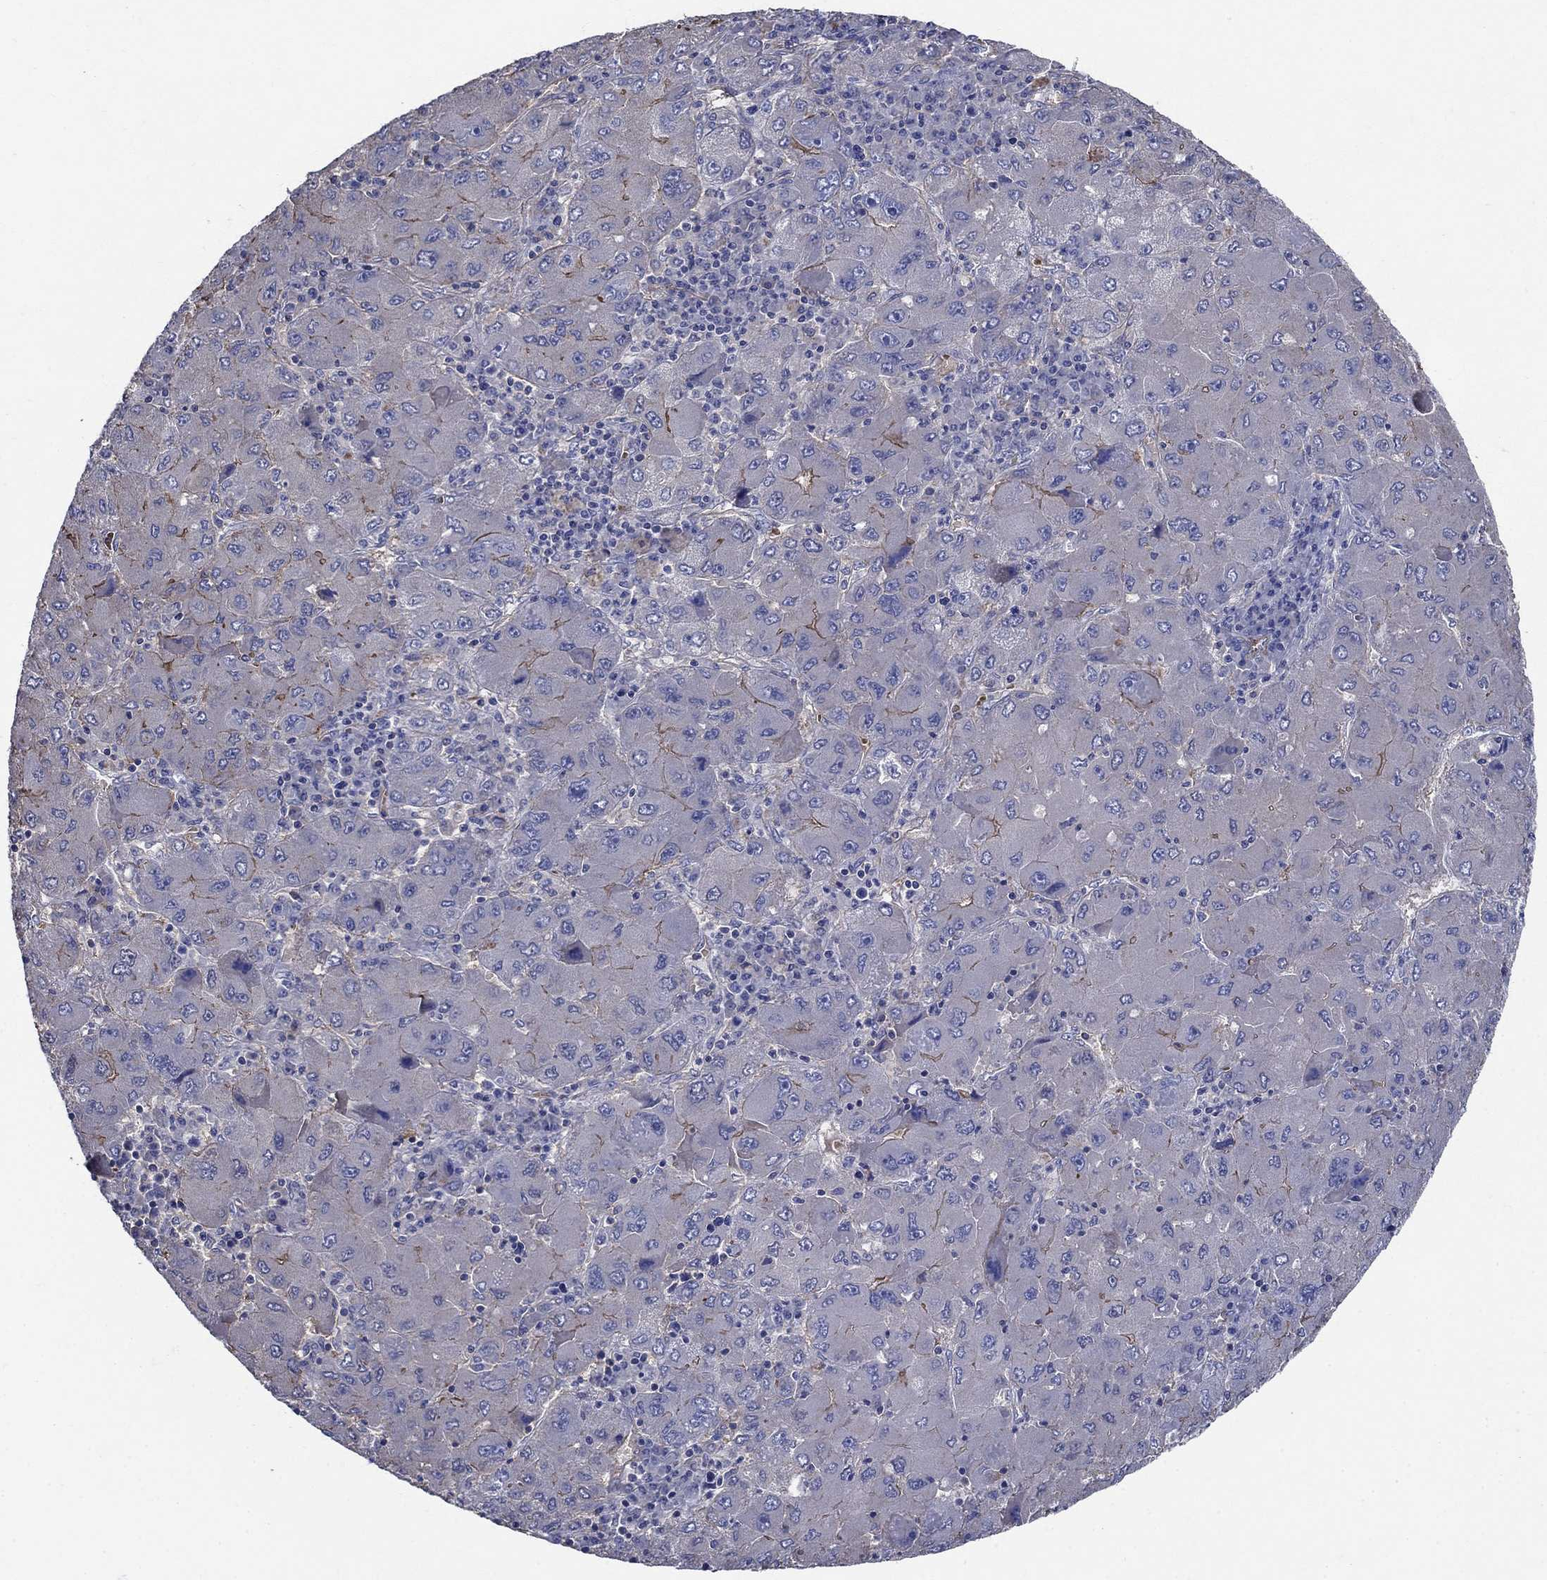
{"staining": {"intensity": "moderate", "quantity": "<25%", "location": "cytoplasmic/membranous"}, "tissue": "liver cancer", "cell_type": "Tumor cells", "image_type": "cancer", "snomed": [{"axis": "morphology", "description": "Carcinoma, Hepatocellular, NOS"}, {"axis": "topography", "description": "Liver"}], "caption": "Liver cancer stained with a protein marker displays moderate staining in tumor cells.", "gene": "FLNC", "patient": {"sex": "male", "age": 75}}